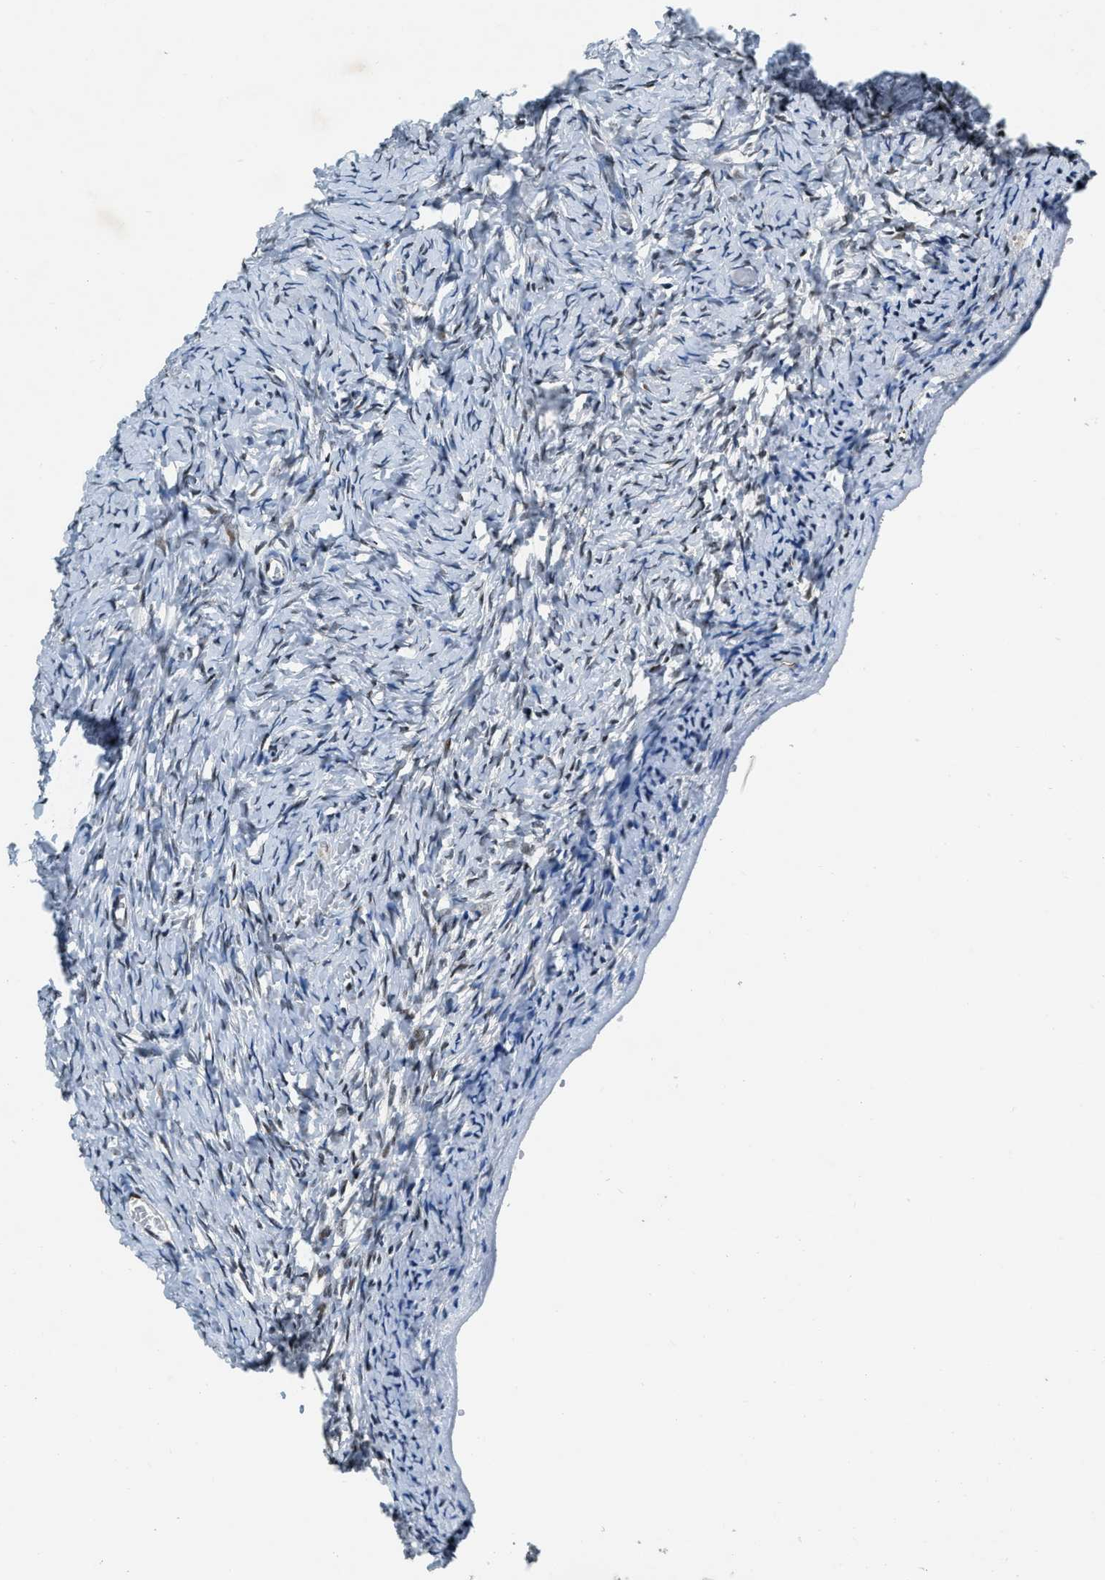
{"staining": {"intensity": "weak", "quantity": "<25%", "location": "nuclear"}, "tissue": "ovary", "cell_type": "Ovarian stroma cells", "image_type": "normal", "snomed": [{"axis": "morphology", "description": "Normal tissue, NOS"}, {"axis": "topography", "description": "Ovary"}], "caption": "Immunohistochemical staining of benign ovary reveals no significant expression in ovarian stroma cells. Nuclei are stained in blue.", "gene": "CCNE1", "patient": {"sex": "female", "age": 27}}